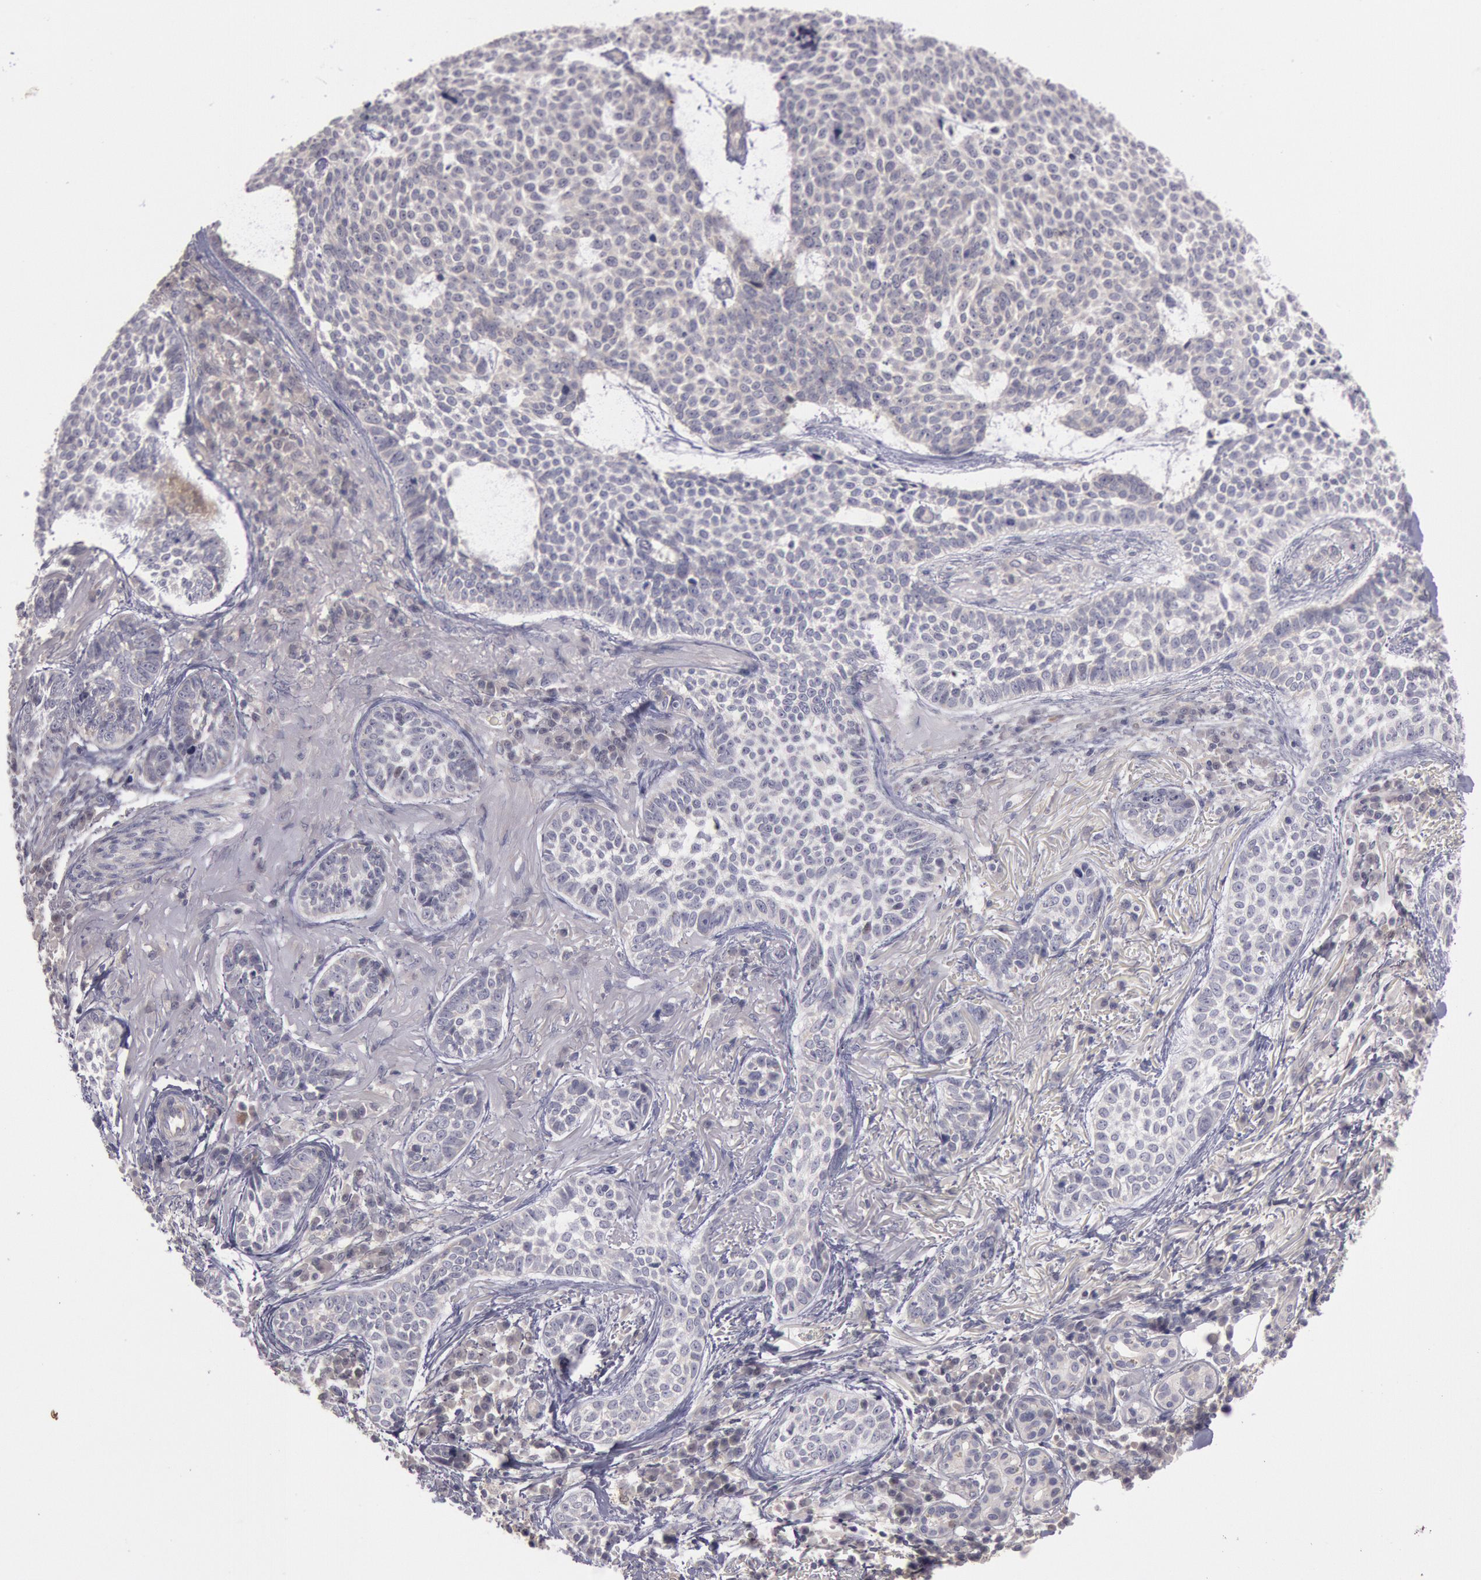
{"staining": {"intensity": "weak", "quantity": "25%-75%", "location": "cytoplasmic/membranous"}, "tissue": "skin cancer", "cell_type": "Tumor cells", "image_type": "cancer", "snomed": [{"axis": "morphology", "description": "Basal cell carcinoma"}, {"axis": "topography", "description": "Skin"}], "caption": "Immunohistochemical staining of skin cancer (basal cell carcinoma) reveals weak cytoplasmic/membranous protein expression in about 25%-75% of tumor cells. The staining is performed using DAB (3,3'-diaminobenzidine) brown chromogen to label protein expression. The nuclei are counter-stained blue using hematoxylin.", "gene": "TRIB2", "patient": {"sex": "female", "age": 89}}